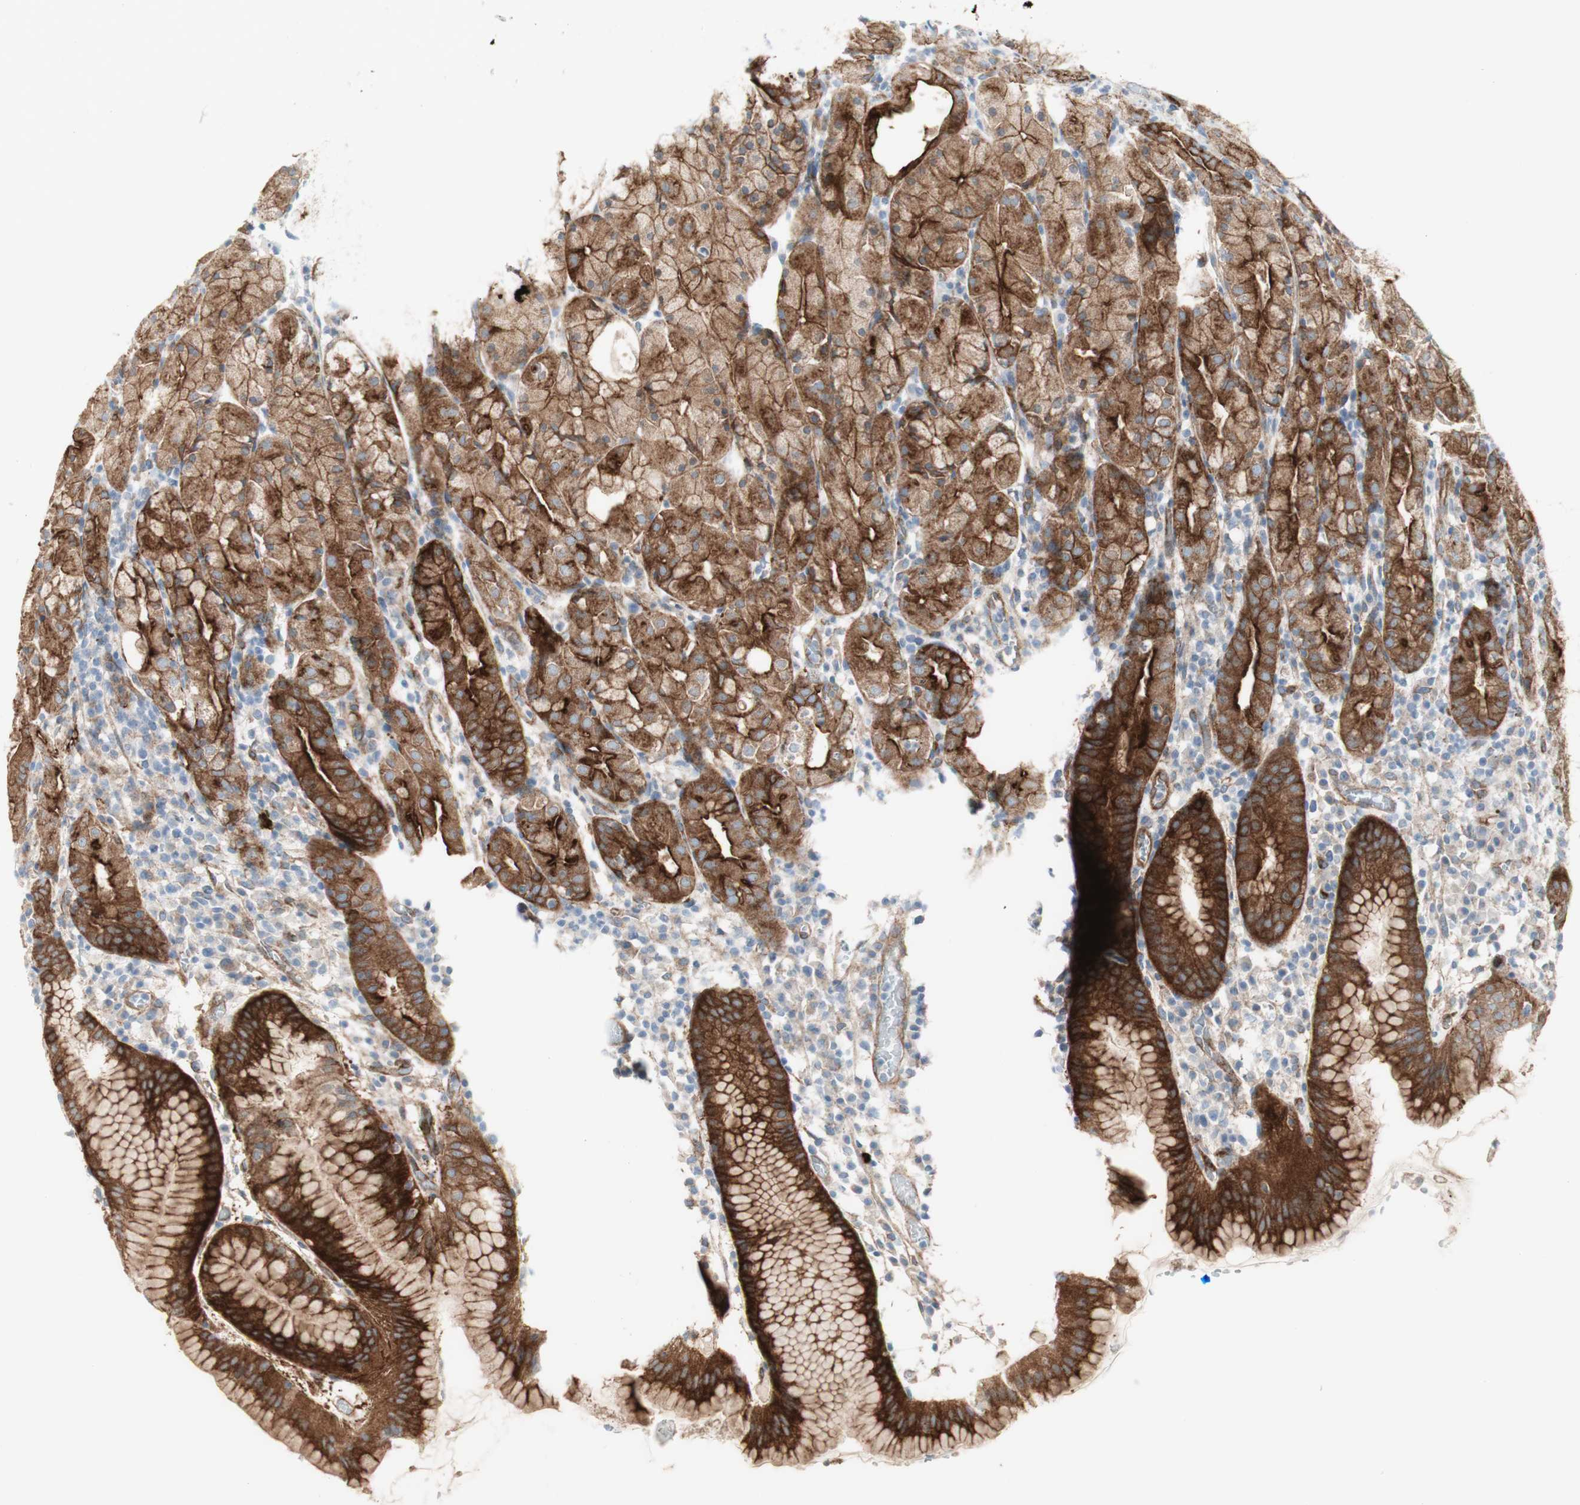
{"staining": {"intensity": "strong", "quantity": "25%-75%", "location": "none"}, "tissue": "stomach", "cell_type": "Glandular cells", "image_type": "normal", "snomed": [{"axis": "morphology", "description": "Normal tissue, NOS"}, {"axis": "topography", "description": "Stomach"}, {"axis": "topography", "description": "Stomach, lower"}], "caption": "IHC (DAB) staining of unremarkable stomach displays strong None protein expression in about 25%-75% of glandular cells. The staining was performed using DAB (3,3'-diaminobenzidine) to visualize the protein expression in brown, while the nuclei were stained in blue with hematoxylin (Magnification: 20x).", "gene": "MYO6", "patient": {"sex": "female", "age": 75}}